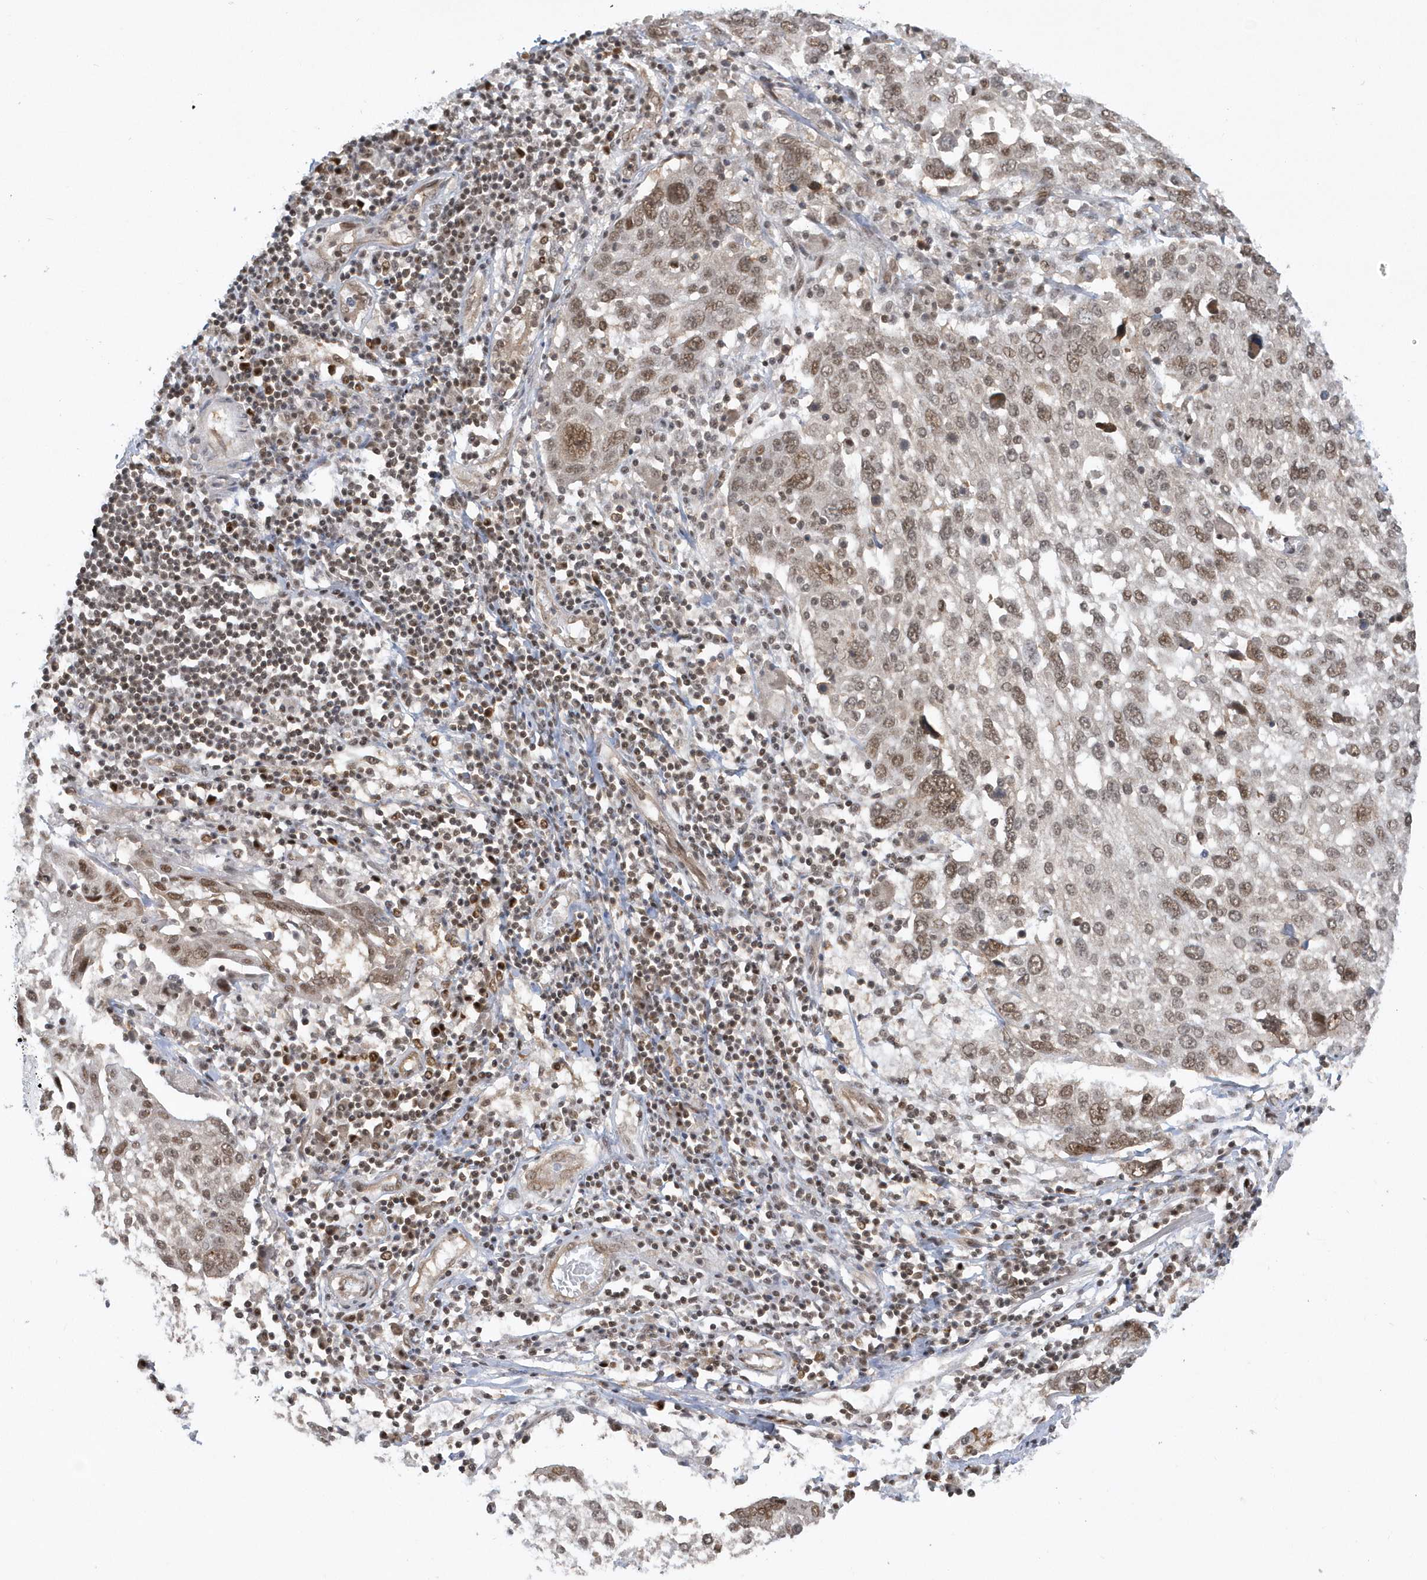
{"staining": {"intensity": "moderate", "quantity": ">75%", "location": "nuclear"}, "tissue": "lung cancer", "cell_type": "Tumor cells", "image_type": "cancer", "snomed": [{"axis": "morphology", "description": "Squamous cell carcinoma, NOS"}, {"axis": "topography", "description": "Lung"}], "caption": "Immunohistochemical staining of human squamous cell carcinoma (lung) shows medium levels of moderate nuclear positivity in approximately >75% of tumor cells.", "gene": "SEPHS1", "patient": {"sex": "male", "age": 65}}